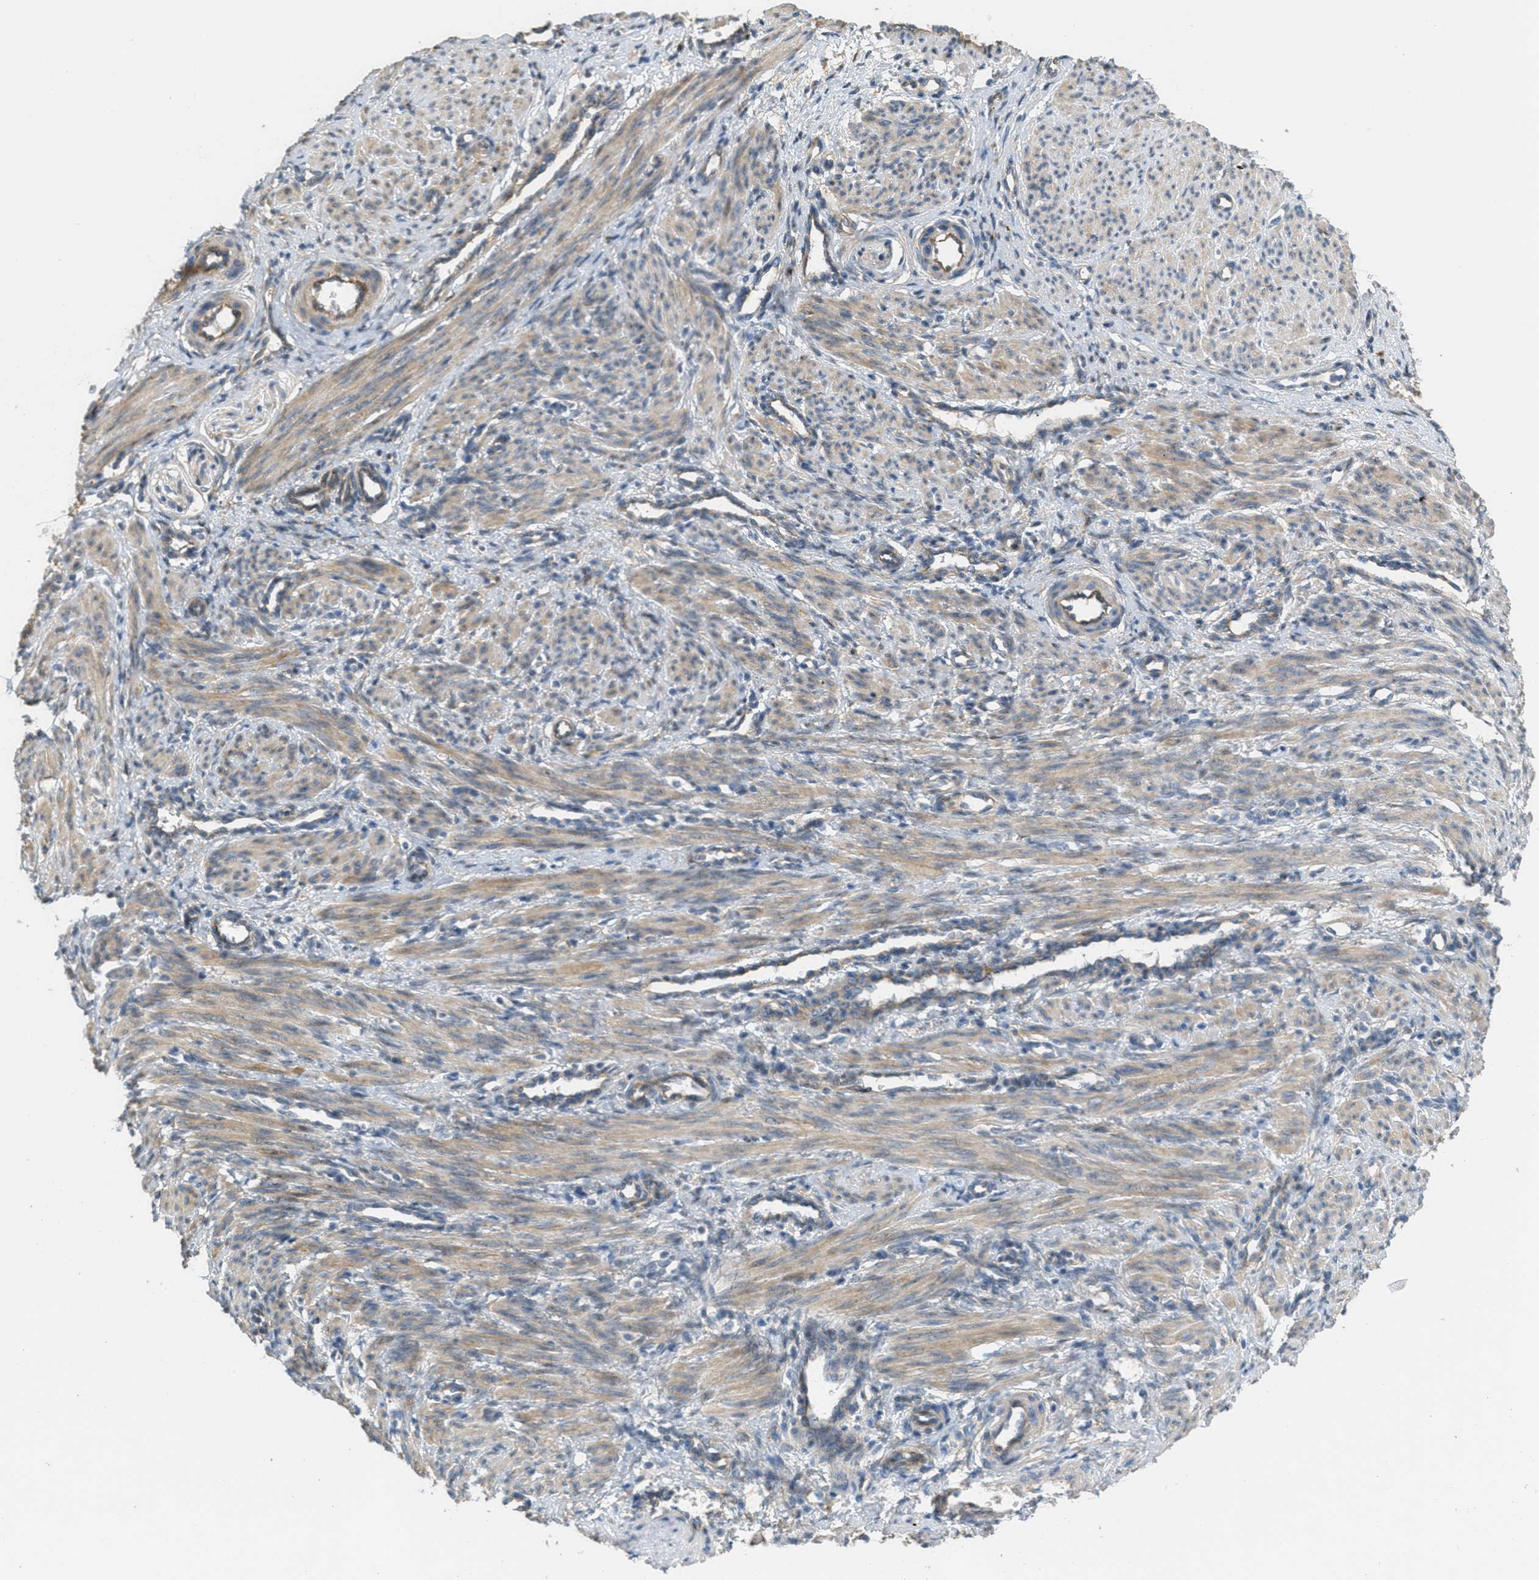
{"staining": {"intensity": "weak", "quantity": ">75%", "location": "cytoplasmic/membranous"}, "tissue": "smooth muscle", "cell_type": "Smooth muscle cells", "image_type": "normal", "snomed": [{"axis": "morphology", "description": "Normal tissue, NOS"}, {"axis": "topography", "description": "Endometrium"}], "caption": "Protein expression analysis of benign smooth muscle shows weak cytoplasmic/membranous positivity in about >75% of smooth muscle cells.", "gene": "ADCY5", "patient": {"sex": "female", "age": 33}}